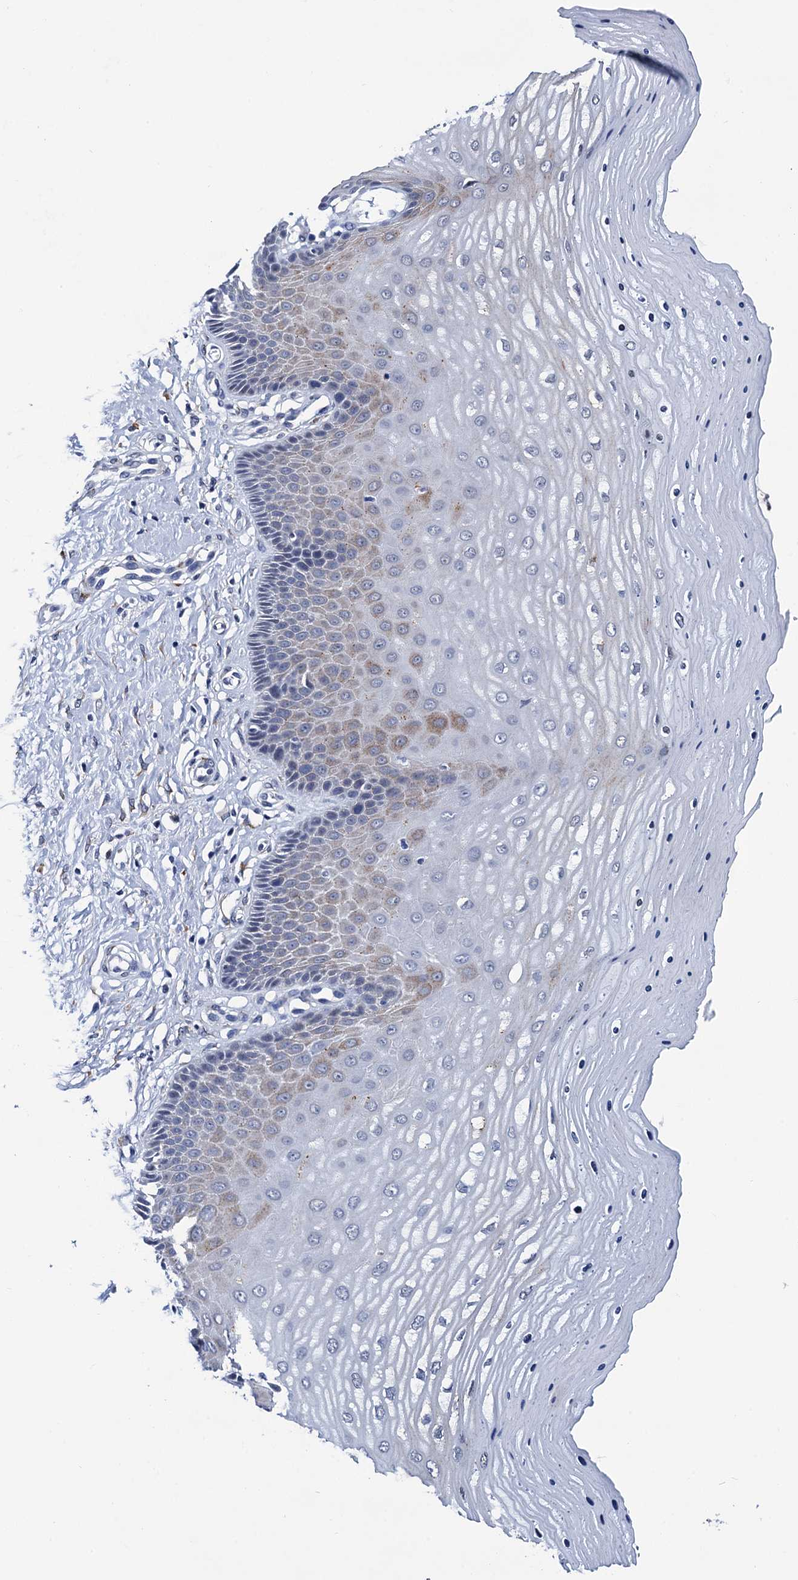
{"staining": {"intensity": "moderate", "quantity": "<25%", "location": "cytoplasmic/membranous"}, "tissue": "cervix", "cell_type": "Squamous epithelial cells", "image_type": "normal", "snomed": [{"axis": "morphology", "description": "Normal tissue, NOS"}, {"axis": "topography", "description": "Cervix"}], "caption": "IHC histopathology image of benign human cervix stained for a protein (brown), which demonstrates low levels of moderate cytoplasmic/membranous staining in approximately <25% of squamous epithelial cells.", "gene": "SLC7A10", "patient": {"sex": "female", "age": 55}}